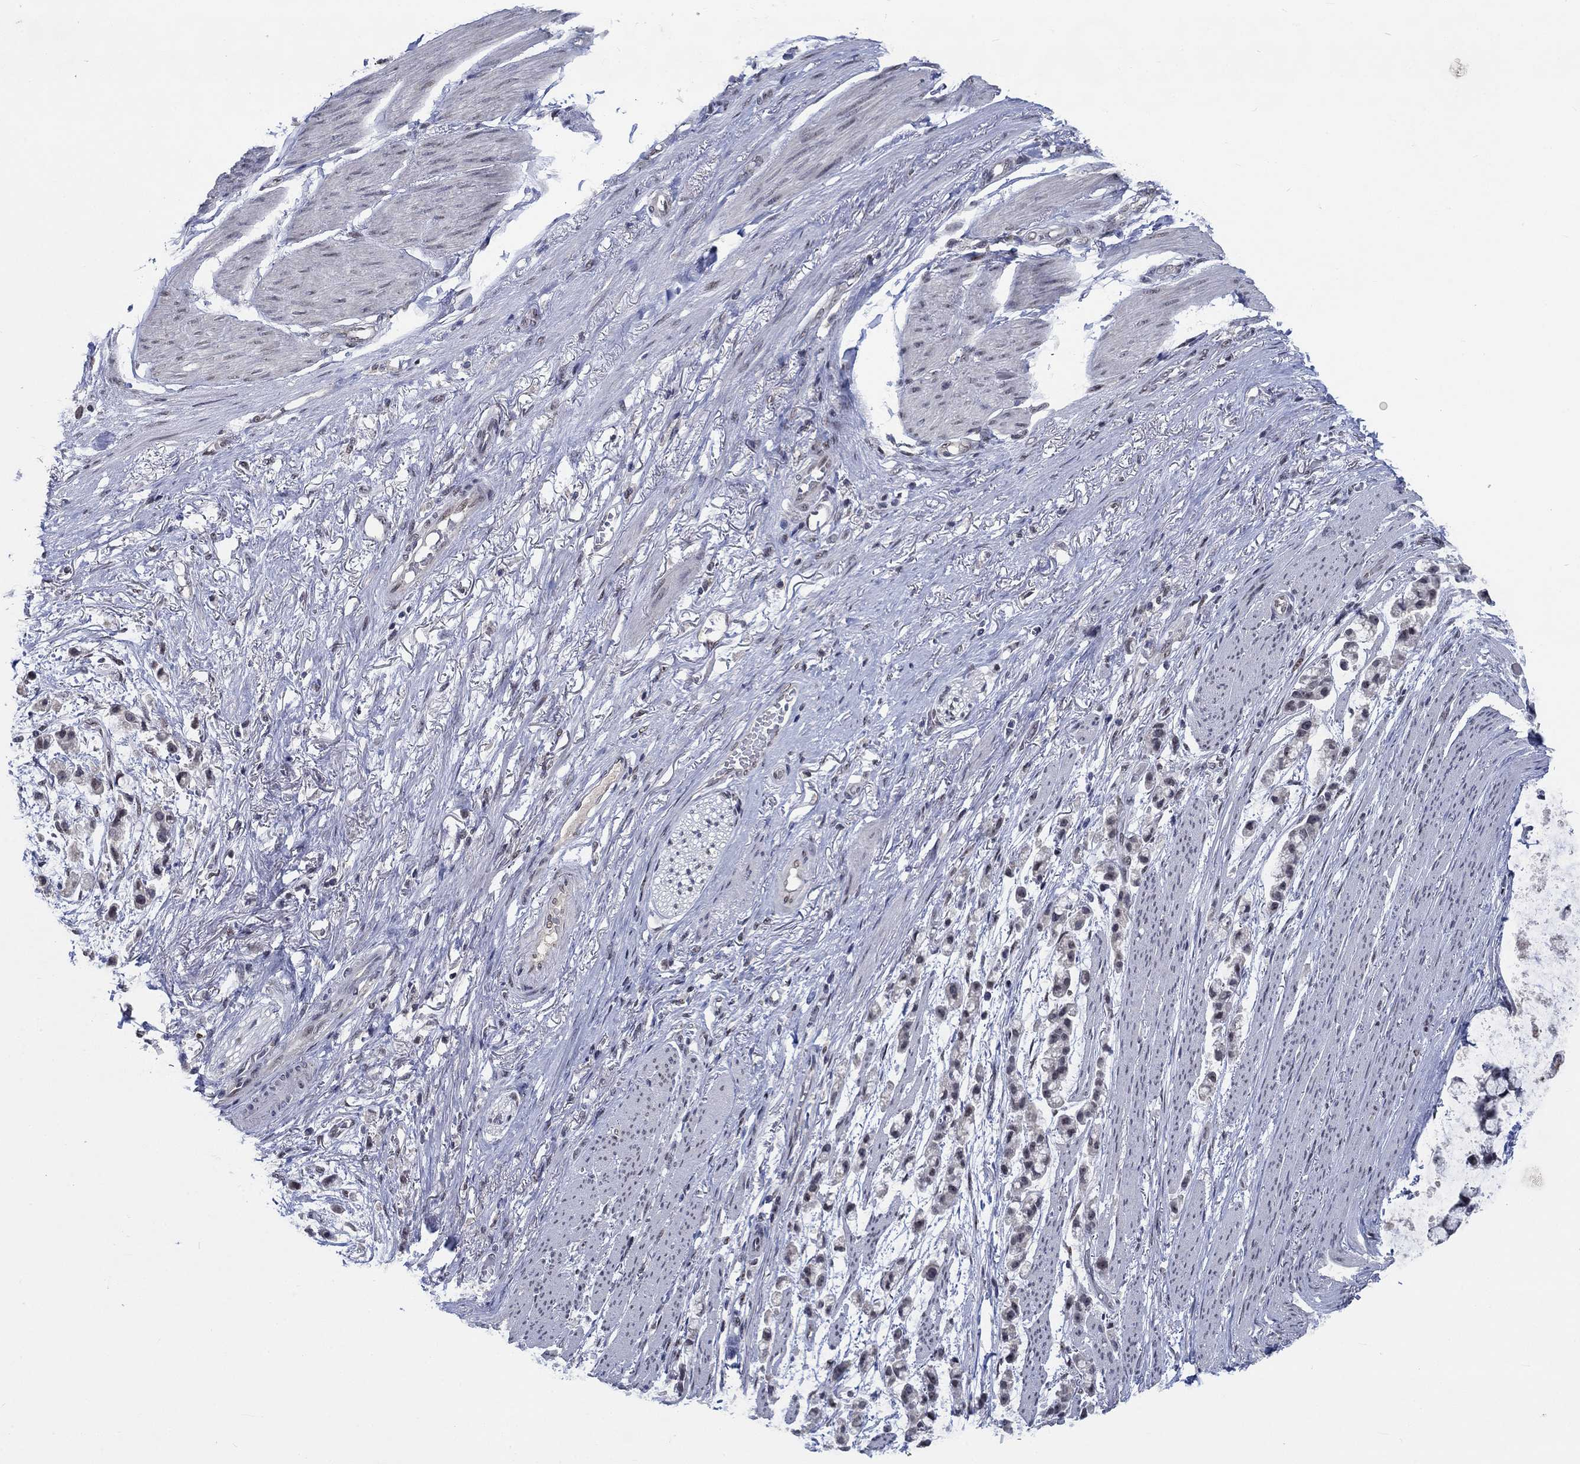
{"staining": {"intensity": "negative", "quantity": "none", "location": "none"}, "tissue": "stomach cancer", "cell_type": "Tumor cells", "image_type": "cancer", "snomed": [{"axis": "morphology", "description": "Adenocarcinoma, NOS"}, {"axis": "topography", "description": "Stomach"}], "caption": "Immunohistochemistry micrograph of neoplastic tissue: human adenocarcinoma (stomach) stained with DAB demonstrates no significant protein positivity in tumor cells.", "gene": "HTN1", "patient": {"sex": "female", "age": 81}}